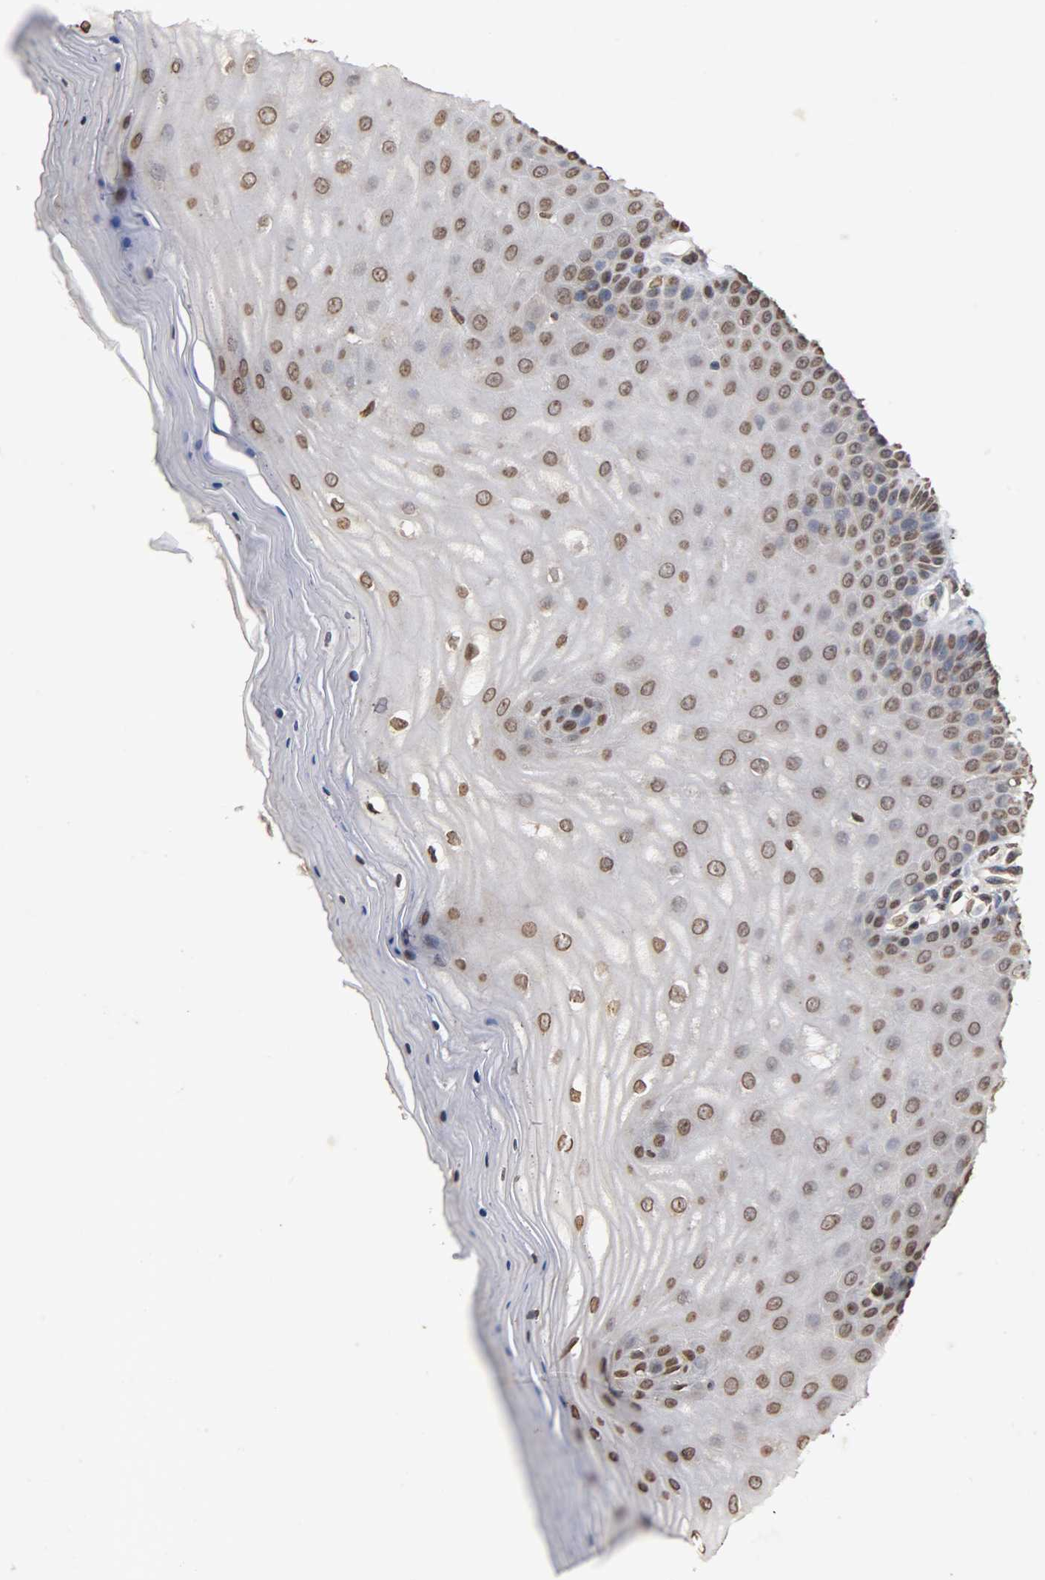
{"staining": {"intensity": "weak", "quantity": "25%-75%", "location": "cytoplasmic/membranous,nuclear"}, "tissue": "cervix", "cell_type": "Glandular cells", "image_type": "normal", "snomed": [{"axis": "morphology", "description": "Normal tissue, NOS"}, {"axis": "topography", "description": "Cervix"}], "caption": "Immunohistochemical staining of normal cervix displays weak cytoplasmic/membranous,nuclear protein staining in about 25%-75% of glandular cells. The protein is stained brown, and the nuclei are stained in blue (DAB IHC with brightfield microscopy, high magnification).", "gene": "ERCC2", "patient": {"sex": "female", "age": 55}}